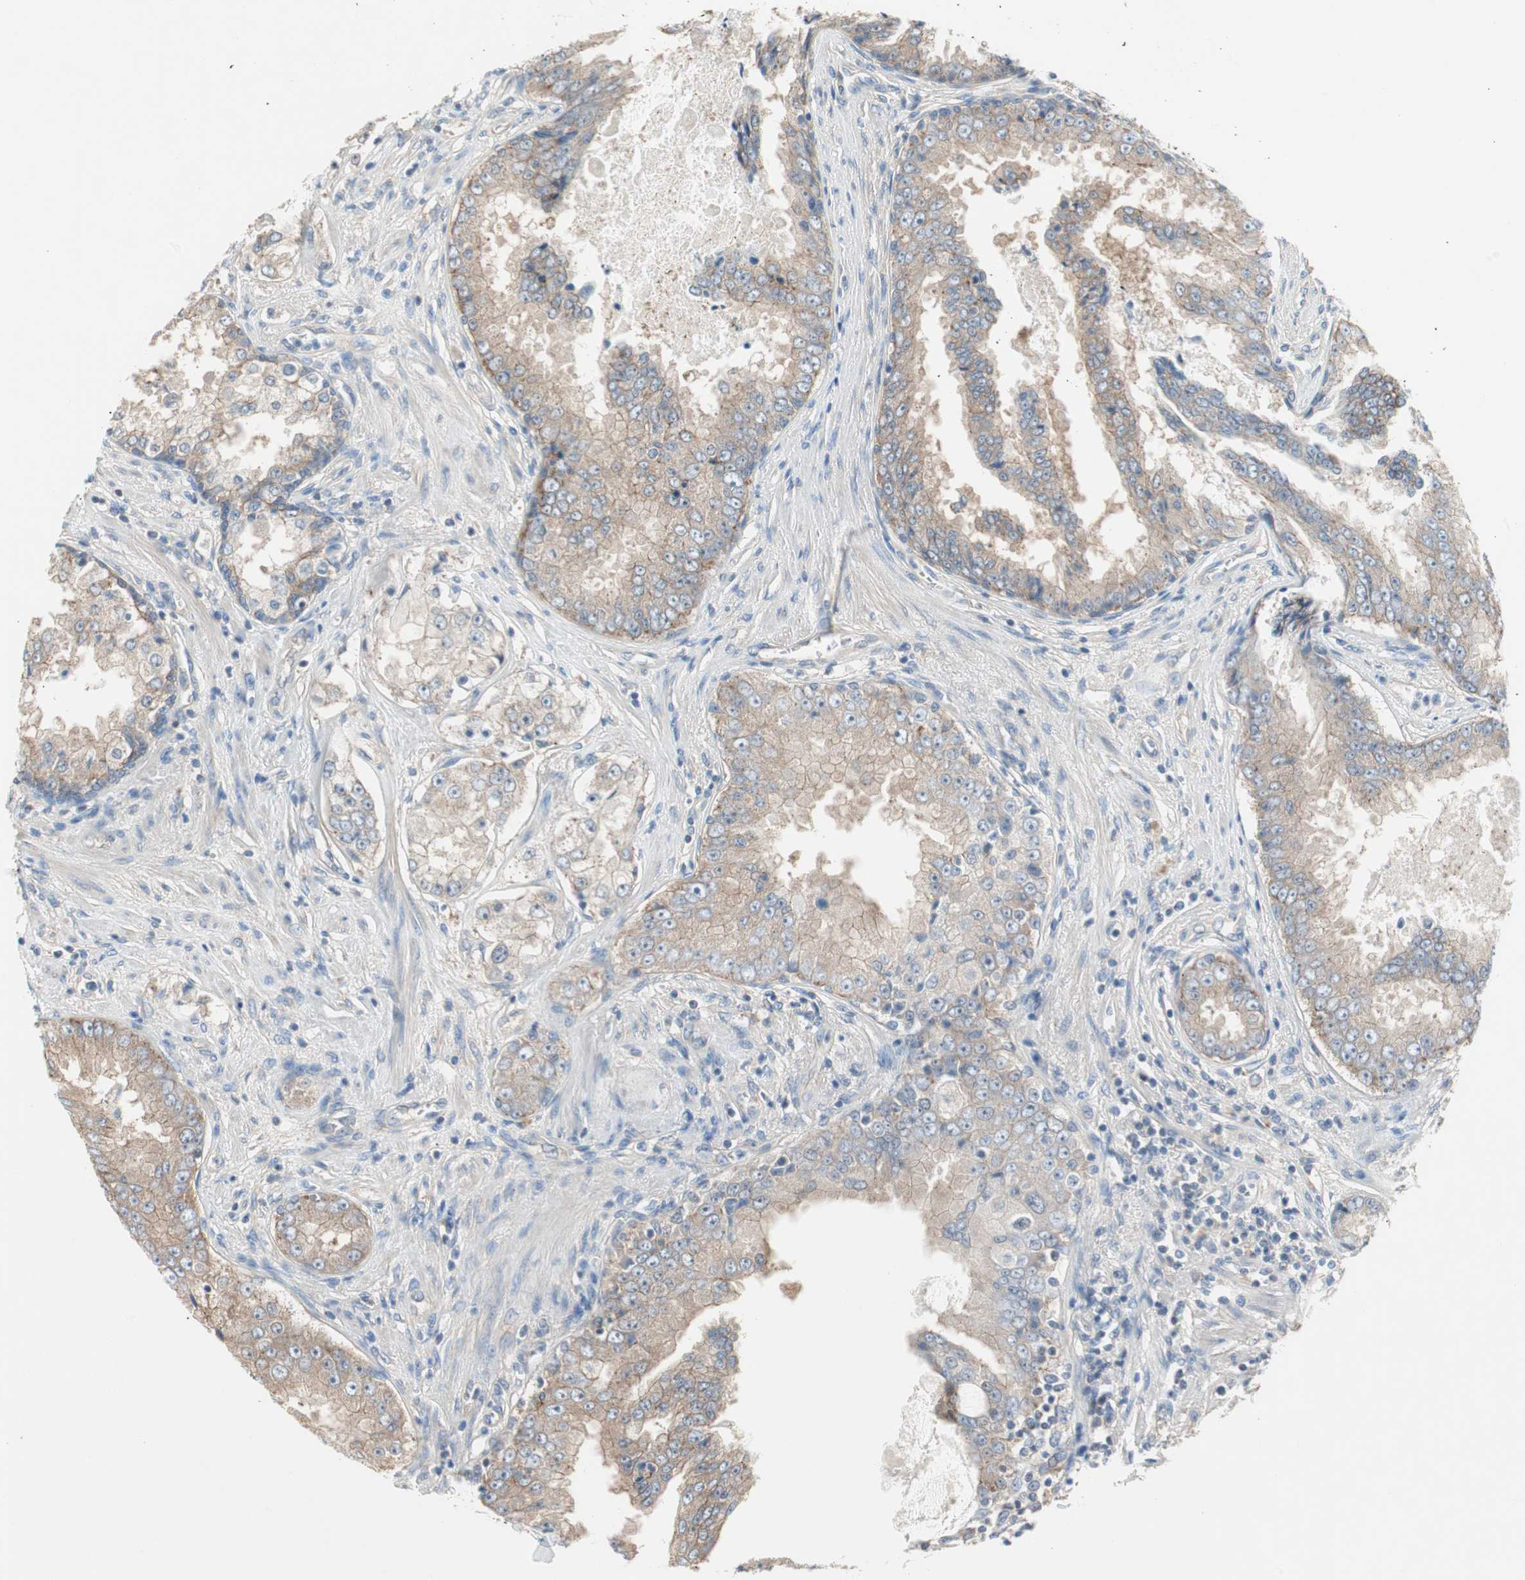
{"staining": {"intensity": "weak", "quantity": "25%-75%", "location": "cytoplasmic/membranous"}, "tissue": "prostate cancer", "cell_type": "Tumor cells", "image_type": "cancer", "snomed": [{"axis": "morphology", "description": "Adenocarcinoma, High grade"}, {"axis": "topography", "description": "Prostate"}], "caption": "Immunohistochemistry (IHC) micrograph of neoplastic tissue: human prostate cancer (high-grade adenocarcinoma) stained using immunohistochemistry reveals low levels of weak protein expression localized specifically in the cytoplasmic/membranous of tumor cells, appearing as a cytoplasmic/membranous brown color.", "gene": "GLUL", "patient": {"sex": "male", "age": 73}}